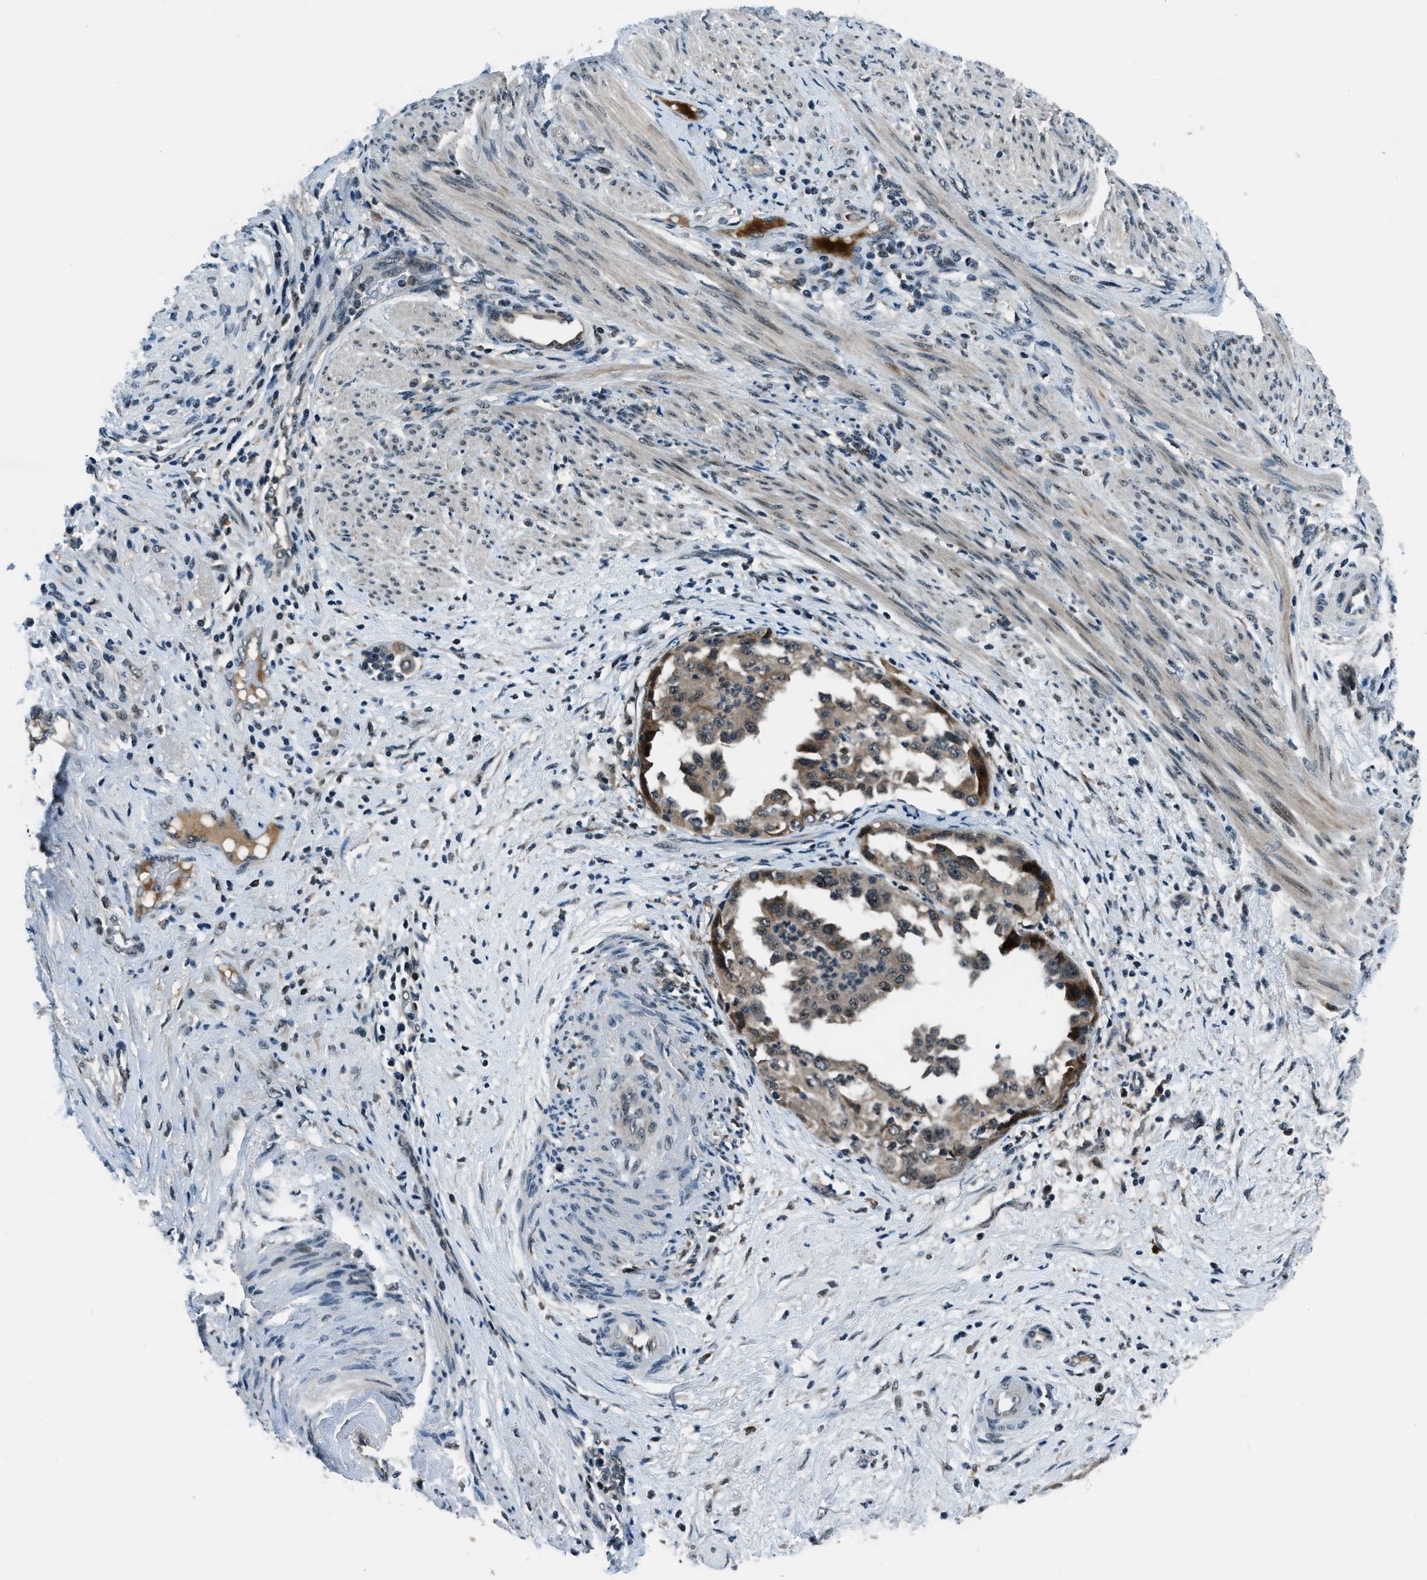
{"staining": {"intensity": "weak", "quantity": ">75%", "location": "cytoplasmic/membranous"}, "tissue": "endometrial cancer", "cell_type": "Tumor cells", "image_type": "cancer", "snomed": [{"axis": "morphology", "description": "Adenocarcinoma, NOS"}, {"axis": "topography", "description": "Endometrium"}], "caption": "Endometrial cancer (adenocarcinoma) stained with immunohistochemistry displays weak cytoplasmic/membranous positivity in approximately >75% of tumor cells.", "gene": "ACTL9", "patient": {"sex": "female", "age": 85}}